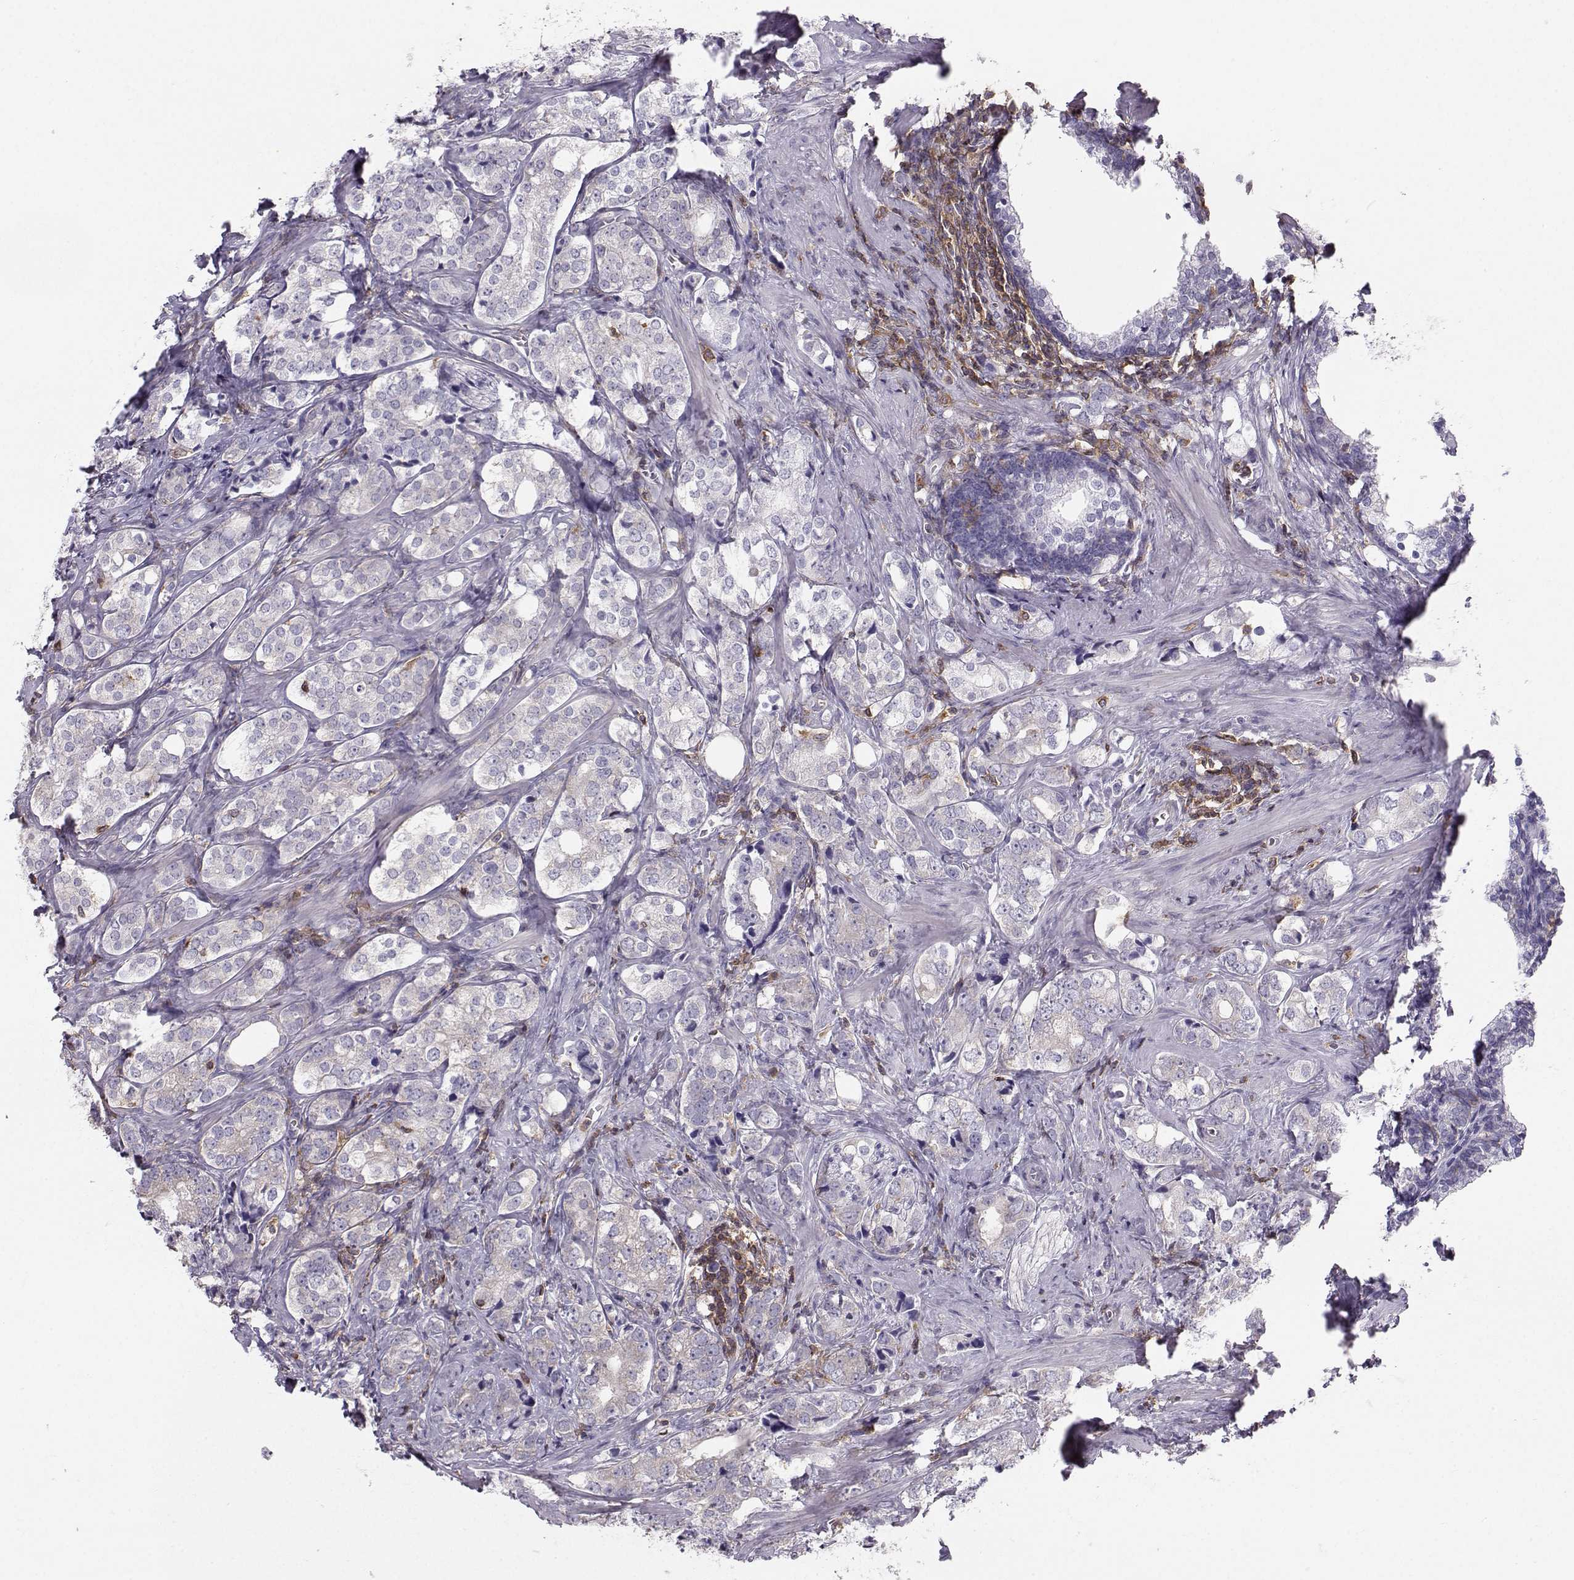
{"staining": {"intensity": "negative", "quantity": "none", "location": "none"}, "tissue": "prostate cancer", "cell_type": "Tumor cells", "image_type": "cancer", "snomed": [{"axis": "morphology", "description": "Adenocarcinoma, NOS"}, {"axis": "topography", "description": "Prostate and seminal vesicle, NOS"}], "caption": "High power microscopy histopathology image of an immunohistochemistry histopathology image of prostate adenocarcinoma, revealing no significant expression in tumor cells. The staining was performed using DAB (3,3'-diaminobenzidine) to visualize the protein expression in brown, while the nuclei were stained in blue with hematoxylin (Magnification: 20x).", "gene": "ZBTB32", "patient": {"sex": "male", "age": 63}}